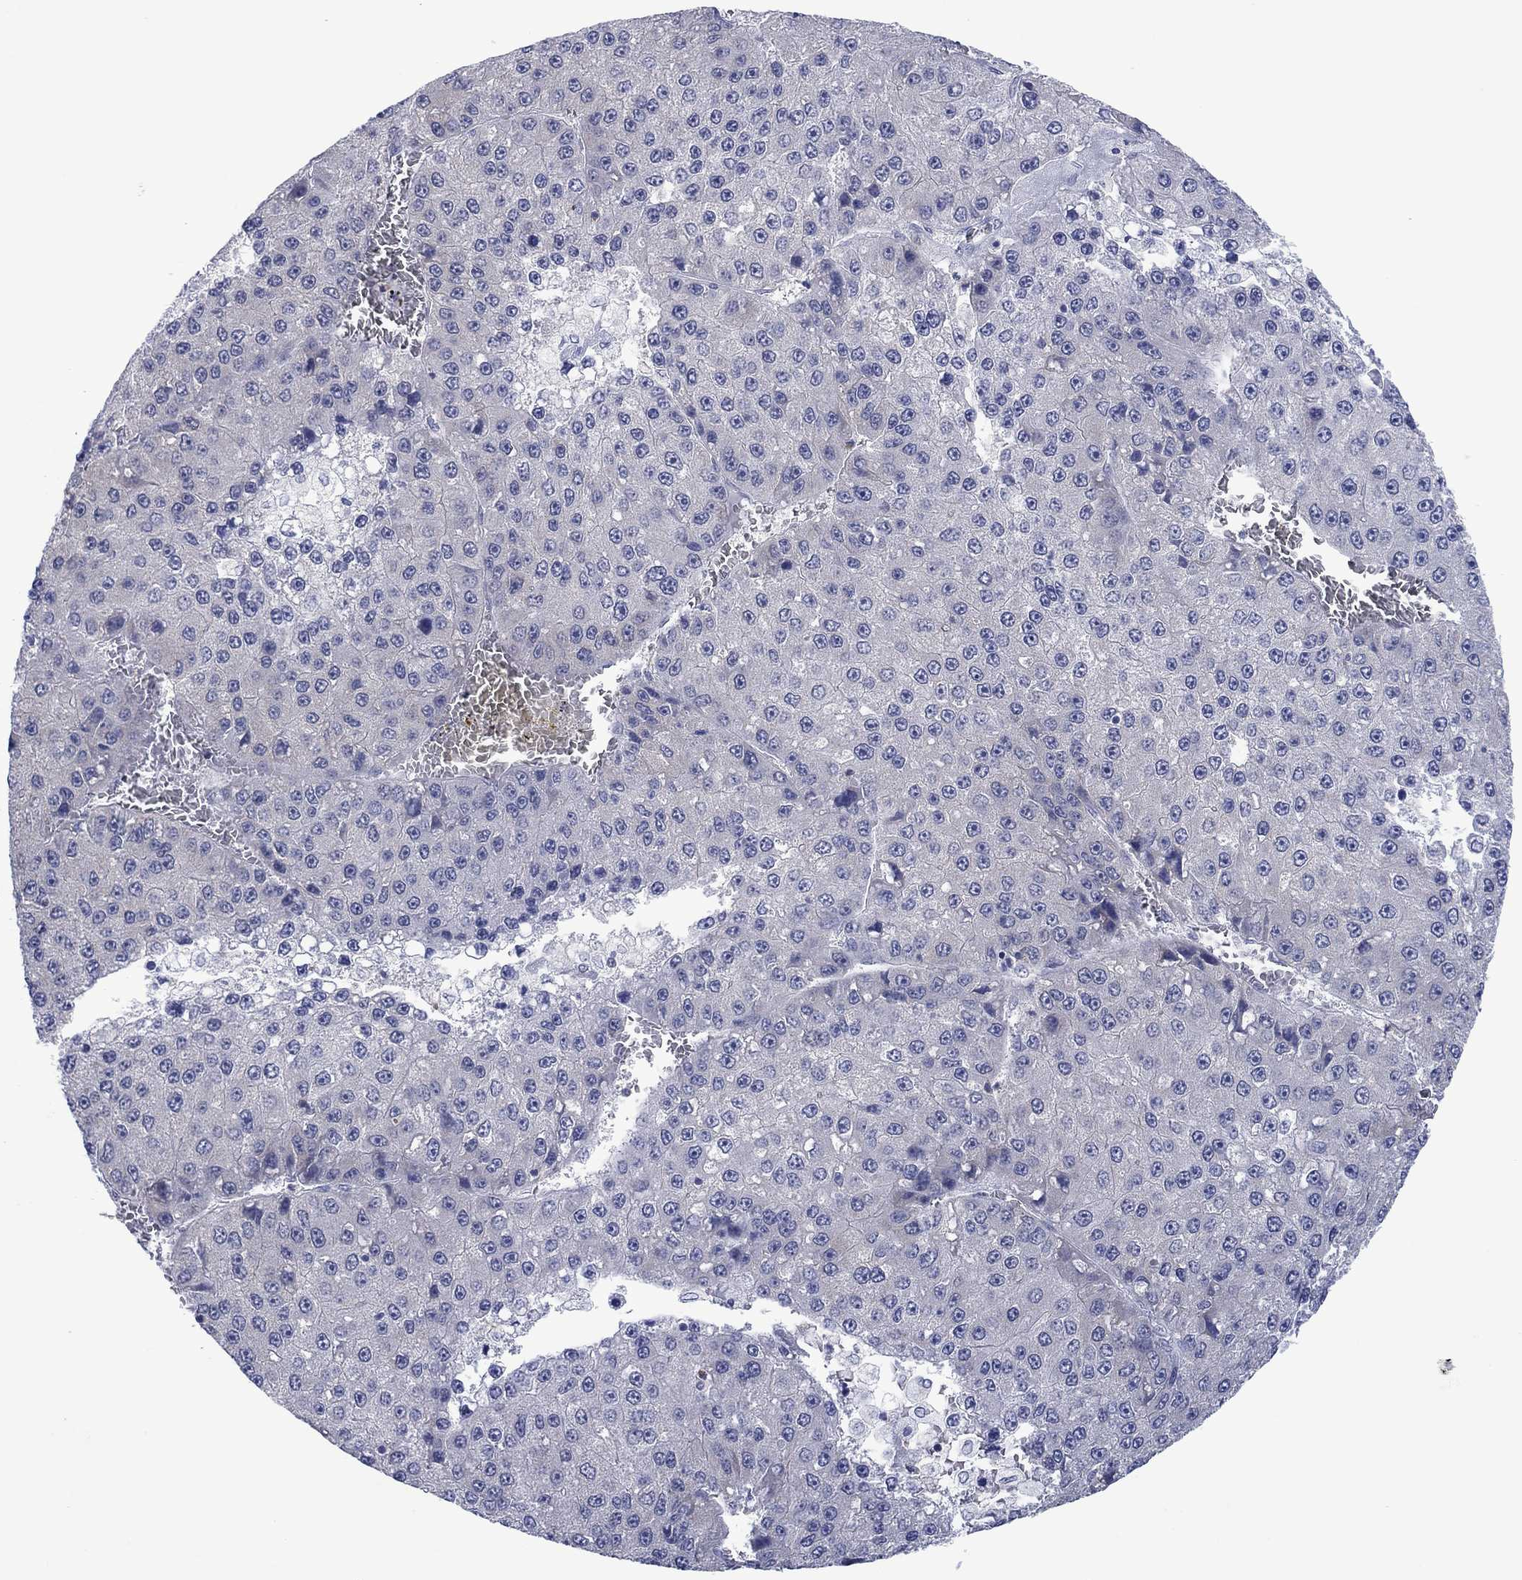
{"staining": {"intensity": "negative", "quantity": "none", "location": "none"}, "tissue": "liver cancer", "cell_type": "Tumor cells", "image_type": "cancer", "snomed": [{"axis": "morphology", "description": "Carcinoma, Hepatocellular, NOS"}, {"axis": "topography", "description": "Liver"}], "caption": "IHC photomicrograph of human liver hepatocellular carcinoma stained for a protein (brown), which exhibits no positivity in tumor cells.", "gene": "FER1L6", "patient": {"sex": "female", "age": 73}}